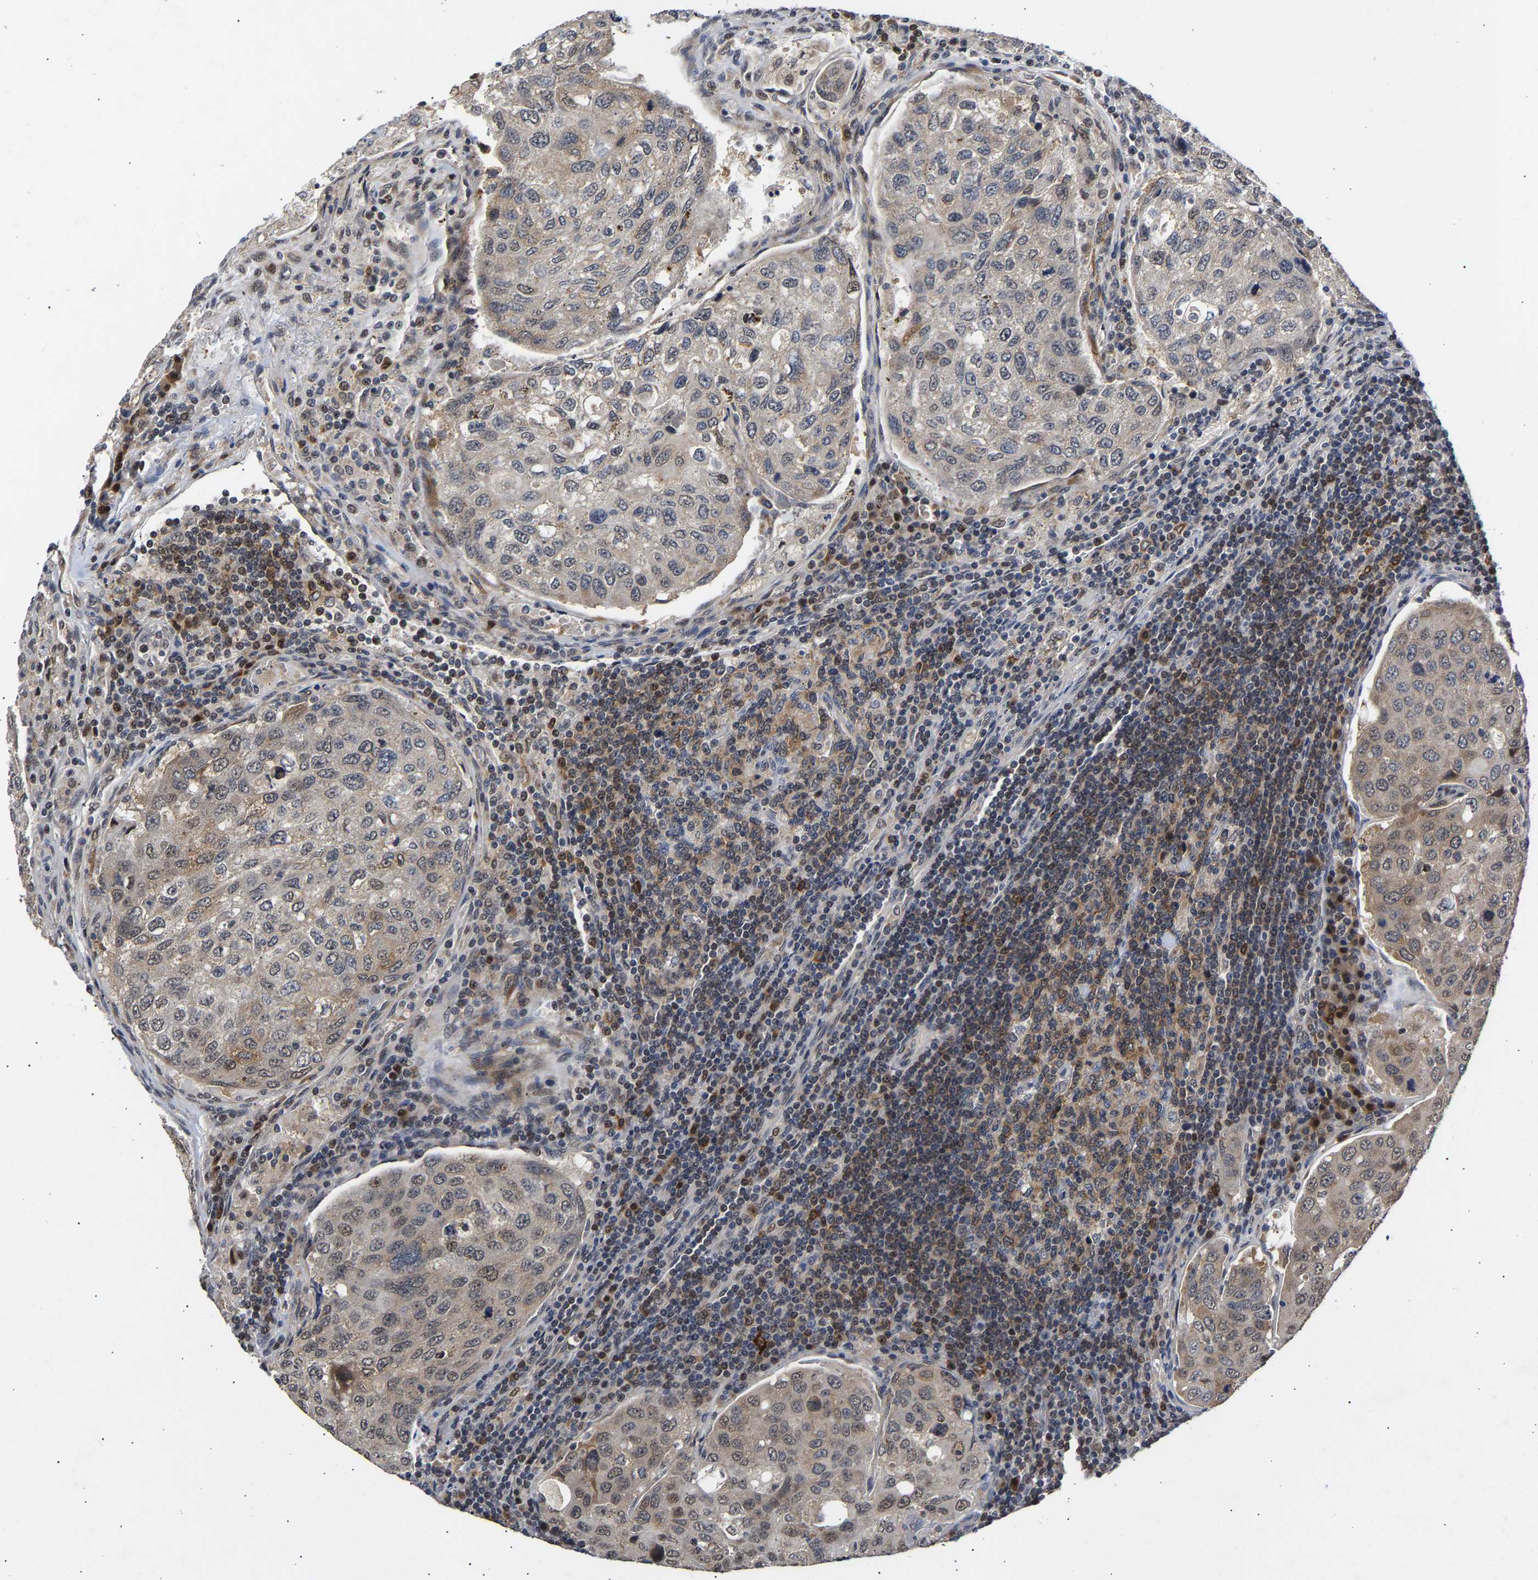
{"staining": {"intensity": "weak", "quantity": "<25%", "location": "cytoplasmic/membranous"}, "tissue": "urothelial cancer", "cell_type": "Tumor cells", "image_type": "cancer", "snomed": [{"axis": "morphology", "description": "Urothelial carcinoma, High grade"}, {"axis": "topography", "description": "Lymph node"}, {"axis": "topography", "description": "Urinary bladder"}], "caption": "The IHC histopathology image has no significant positivity in tumor cells of urothelial carcinoma (high-grade) tissue. (IHC, brightfield microscopy, high magnification).", "gene": "CLIP2", "patient": {"sex": "male", "age": 51}}